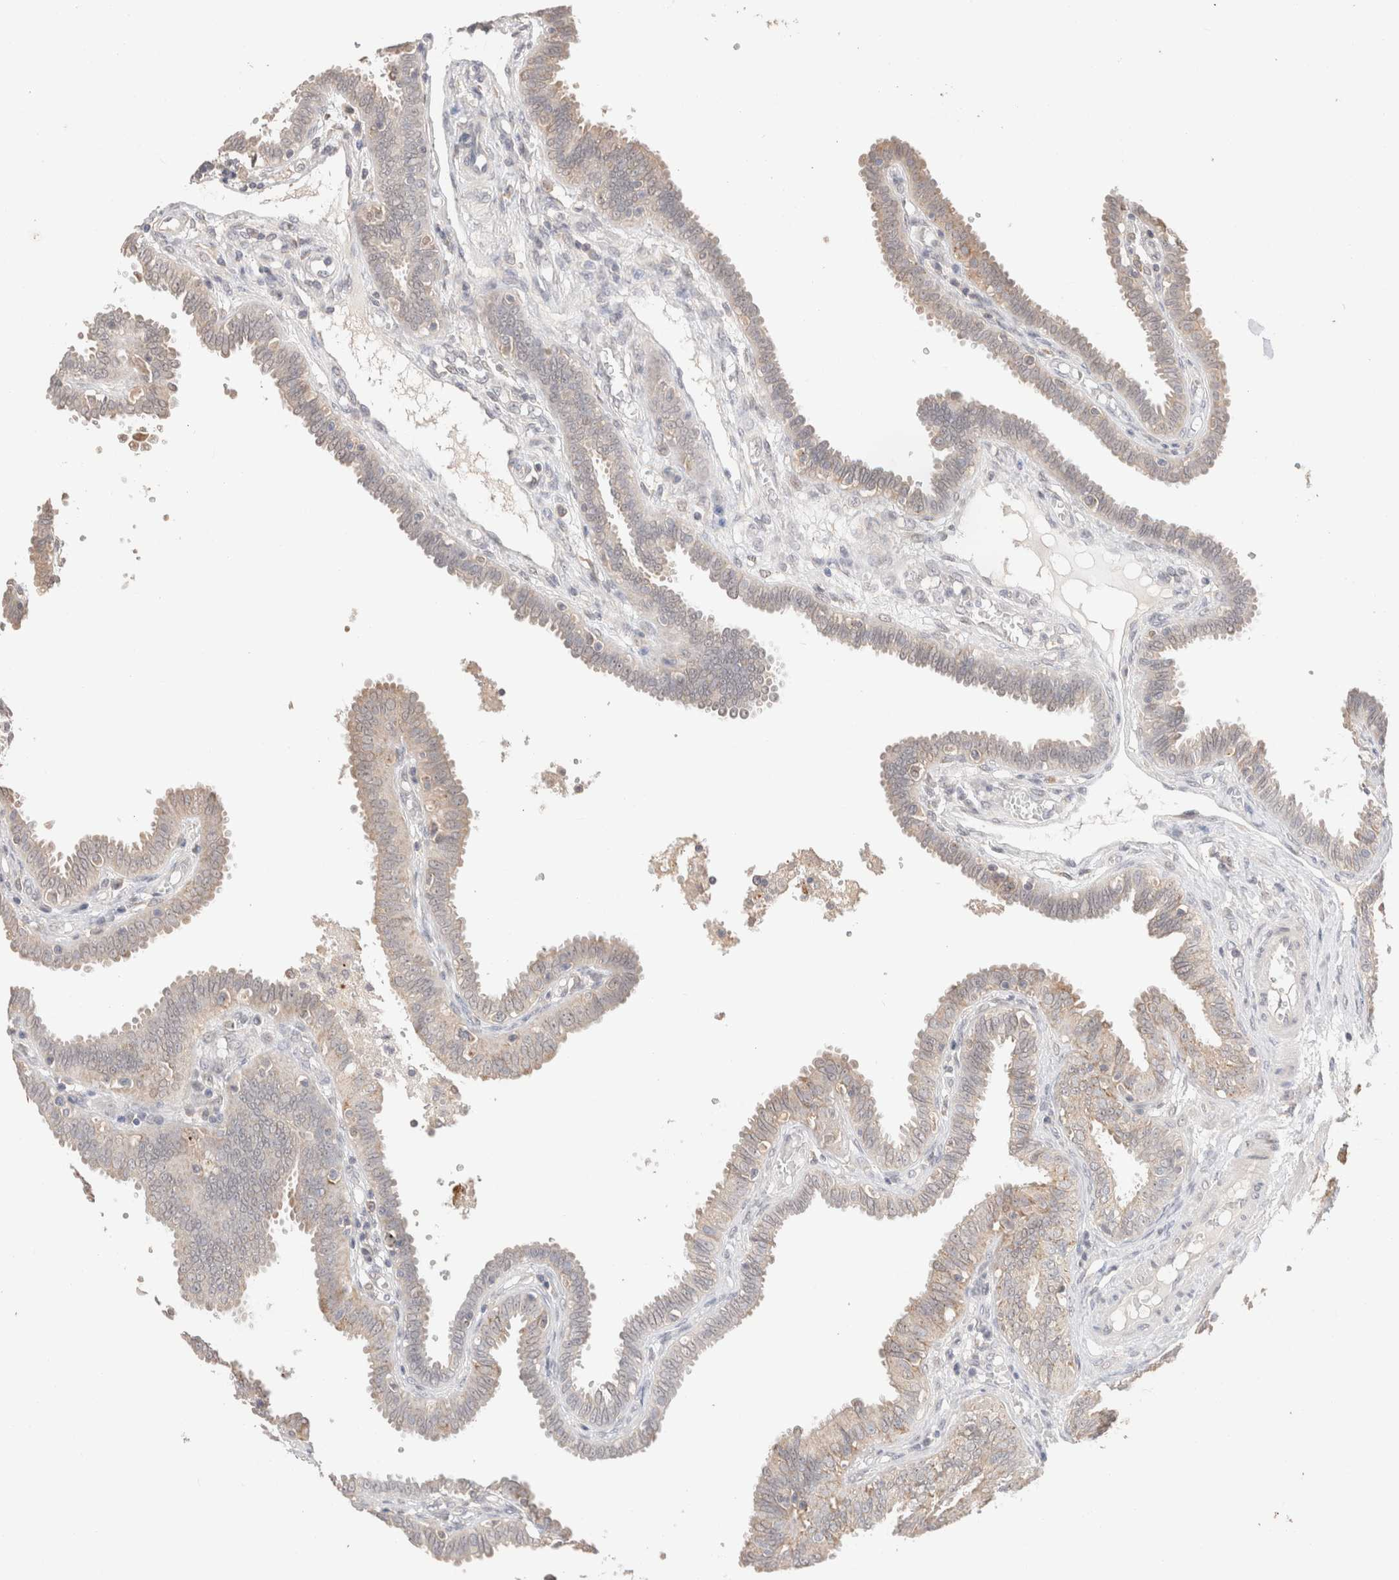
{"staining": {"intensity": "weak", "quantity": "25%-75%", "location": "cytoplasmic/membranous"}, "tissue": "fallopian tube", "cell_type": "Glandular cells", "image_type": "normal", "snomed": [{"axis": "morphology", "description": "Normal tissue, NOS"}, {"axis": "topography", "description": "Fallopian tube"}], "caption": "This micrograph shows immunohistochemistry staining of benign human fallopian tube, with low weak cytoplasmic/membranous staining in approximately 25%-75% of glandular cells.", "gene": "TRIM41", "patient": {"sex": "female", "age": 32}}